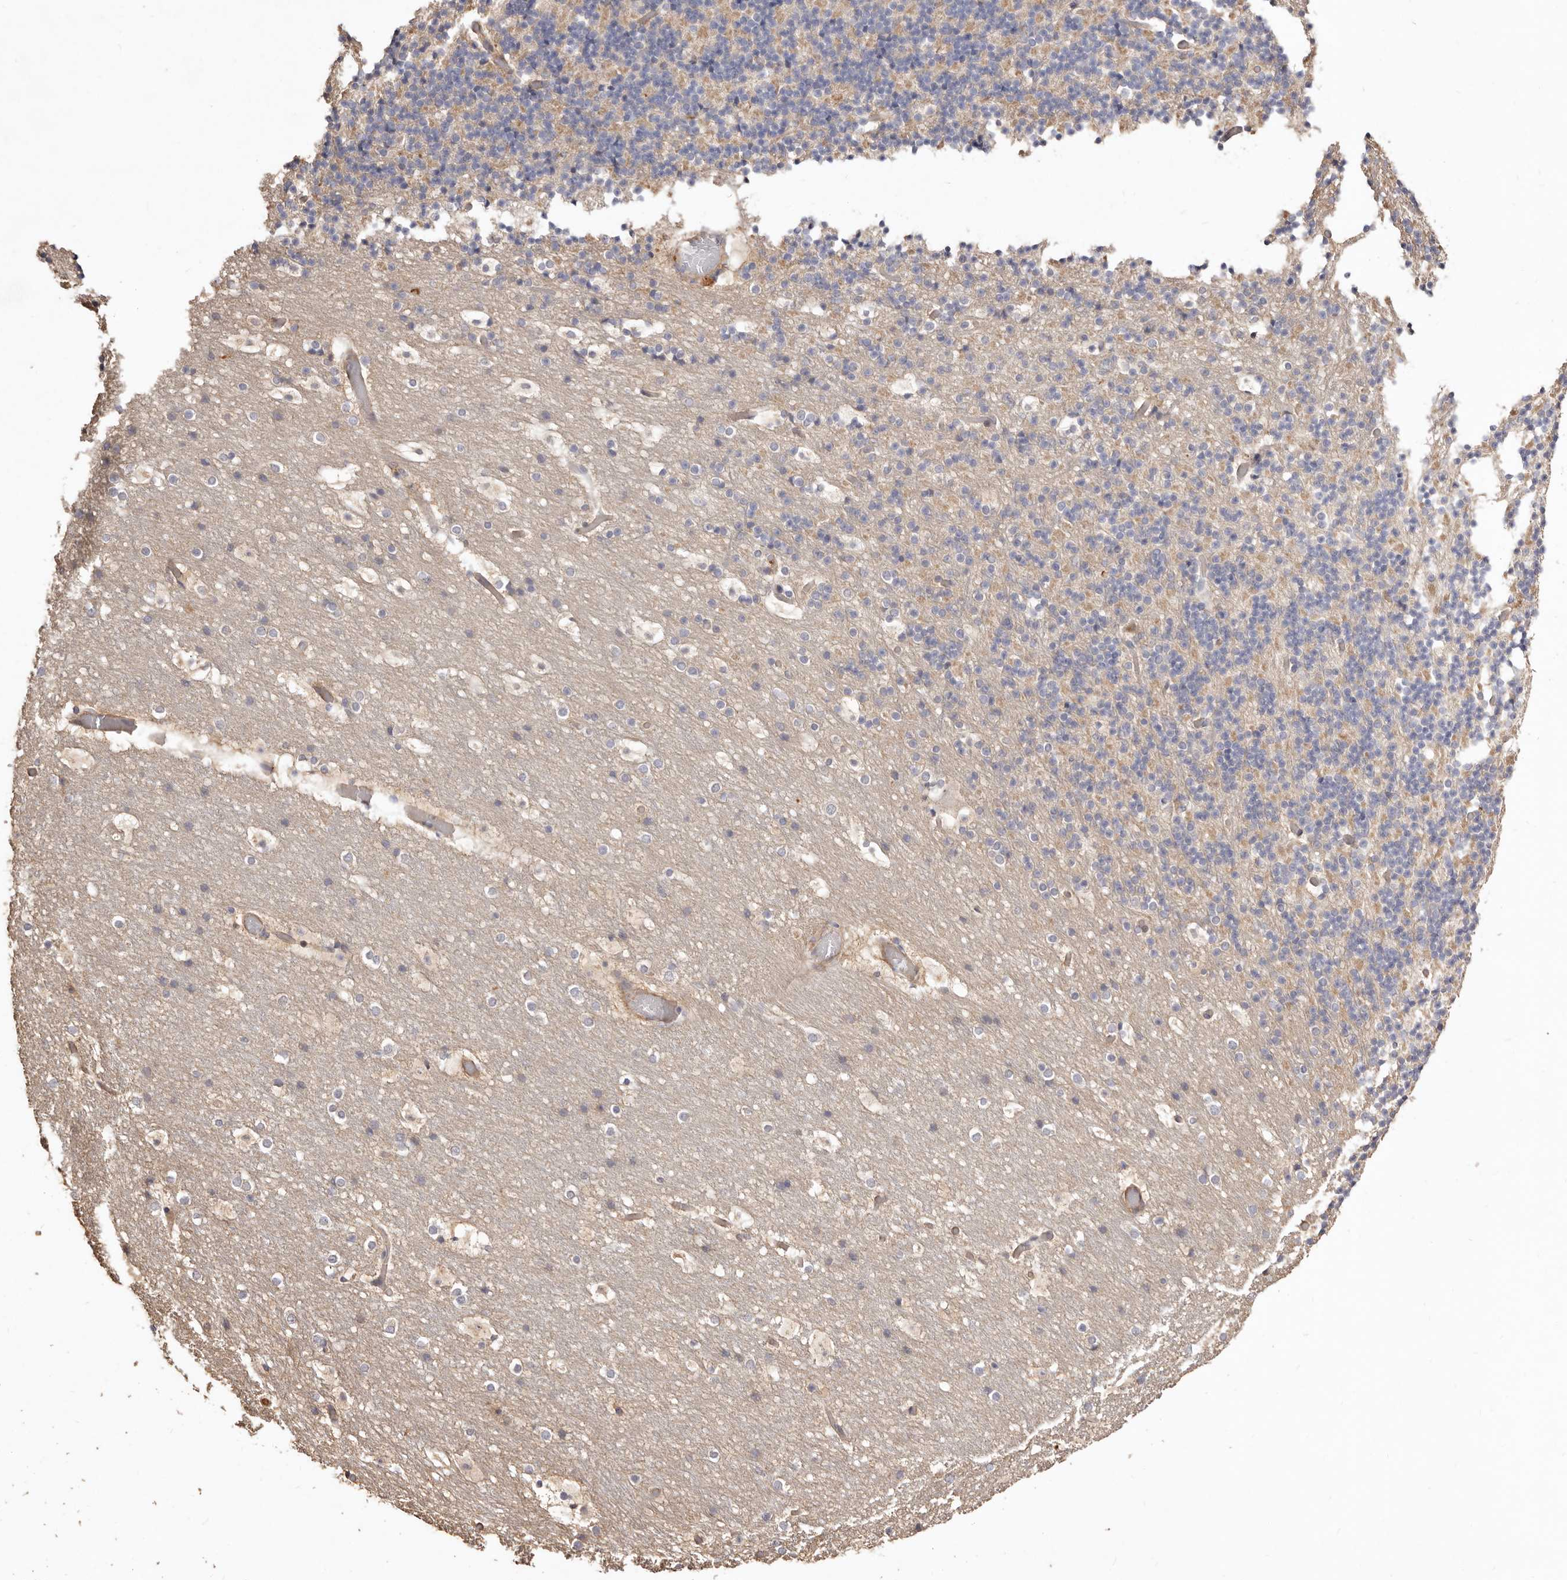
{"staining": {"intensity": "weak", "quantity": "25%-75%", "location": "cytoplasmic/membranous"}, "tissue": "cerebellum", "cell_type": "Cells in granular layer", "image_type": "normal", "snomed": [{"axis": "morphology", "description": "Normal tissue, NOS"}, {"axis": "topography", "description": "Cerebellum"}], "caption": "Immunohistochemical staining of unremarkable cerebellum reveals weak cytoplasmic/membranous protein positivity in about 25%-75% of cells in granular layer. (DAB (3,3'-diaminobenzidine) = brown stain, brightfield microscopy at high magnification).", "gene": "LRRC25", "patient": {"sex": "male", "age": 57}}